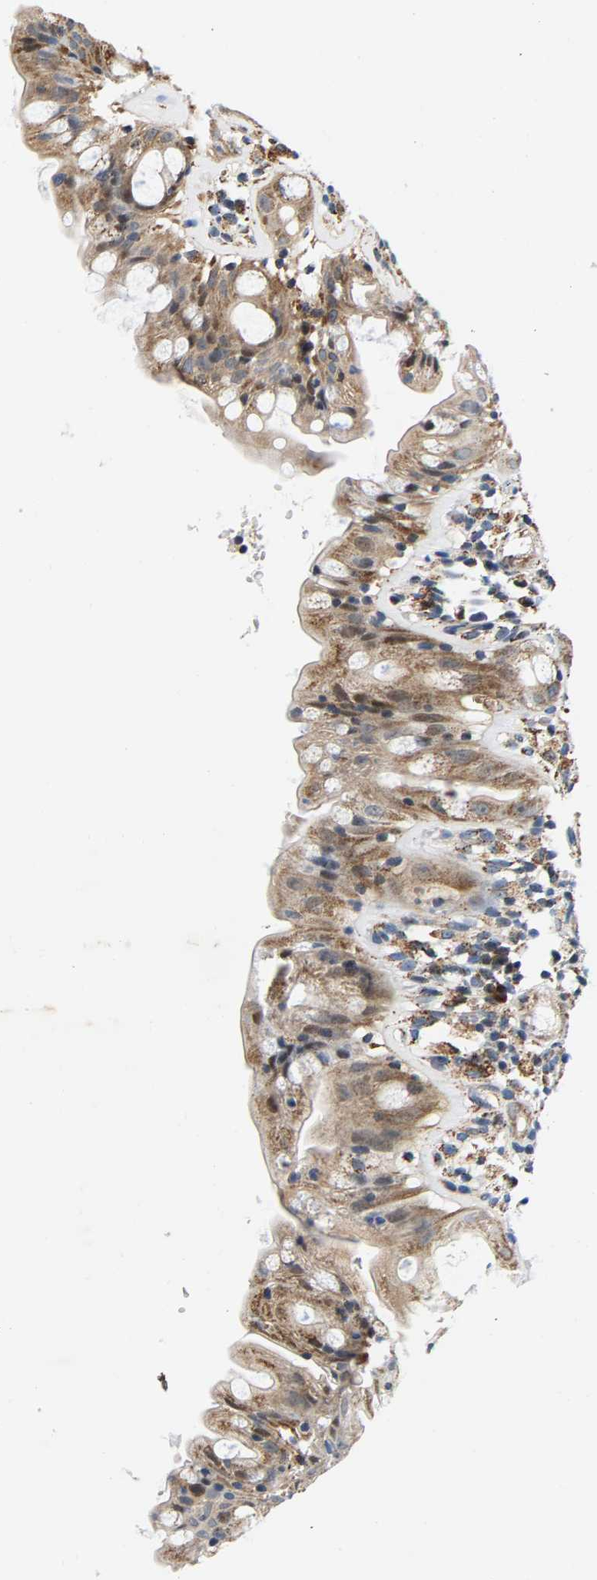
{"staining": {"intensity": "moderate", "quantity": ">75%", "location": "cytoplasmic/membranous"}, "tissue": "rectum", "cell_type": "Glandular cells", "image_type": "normal", "snomed": [{"axis": "morphology", "description": "Normal tissue, NOS"}, {"axis": "topography", "description": "Rectum"}], "caption": "This photomicrograph shows benign rectum stained with immunohistochemistry (IHC) to label a protein in brown. The cytoplasmic/membranous of glandular cells show moderate positivity for the protein. Nuclei are counter-stained blue.", "gene": "PDE1A", "patient": {"sex": "male", "age": 44}}